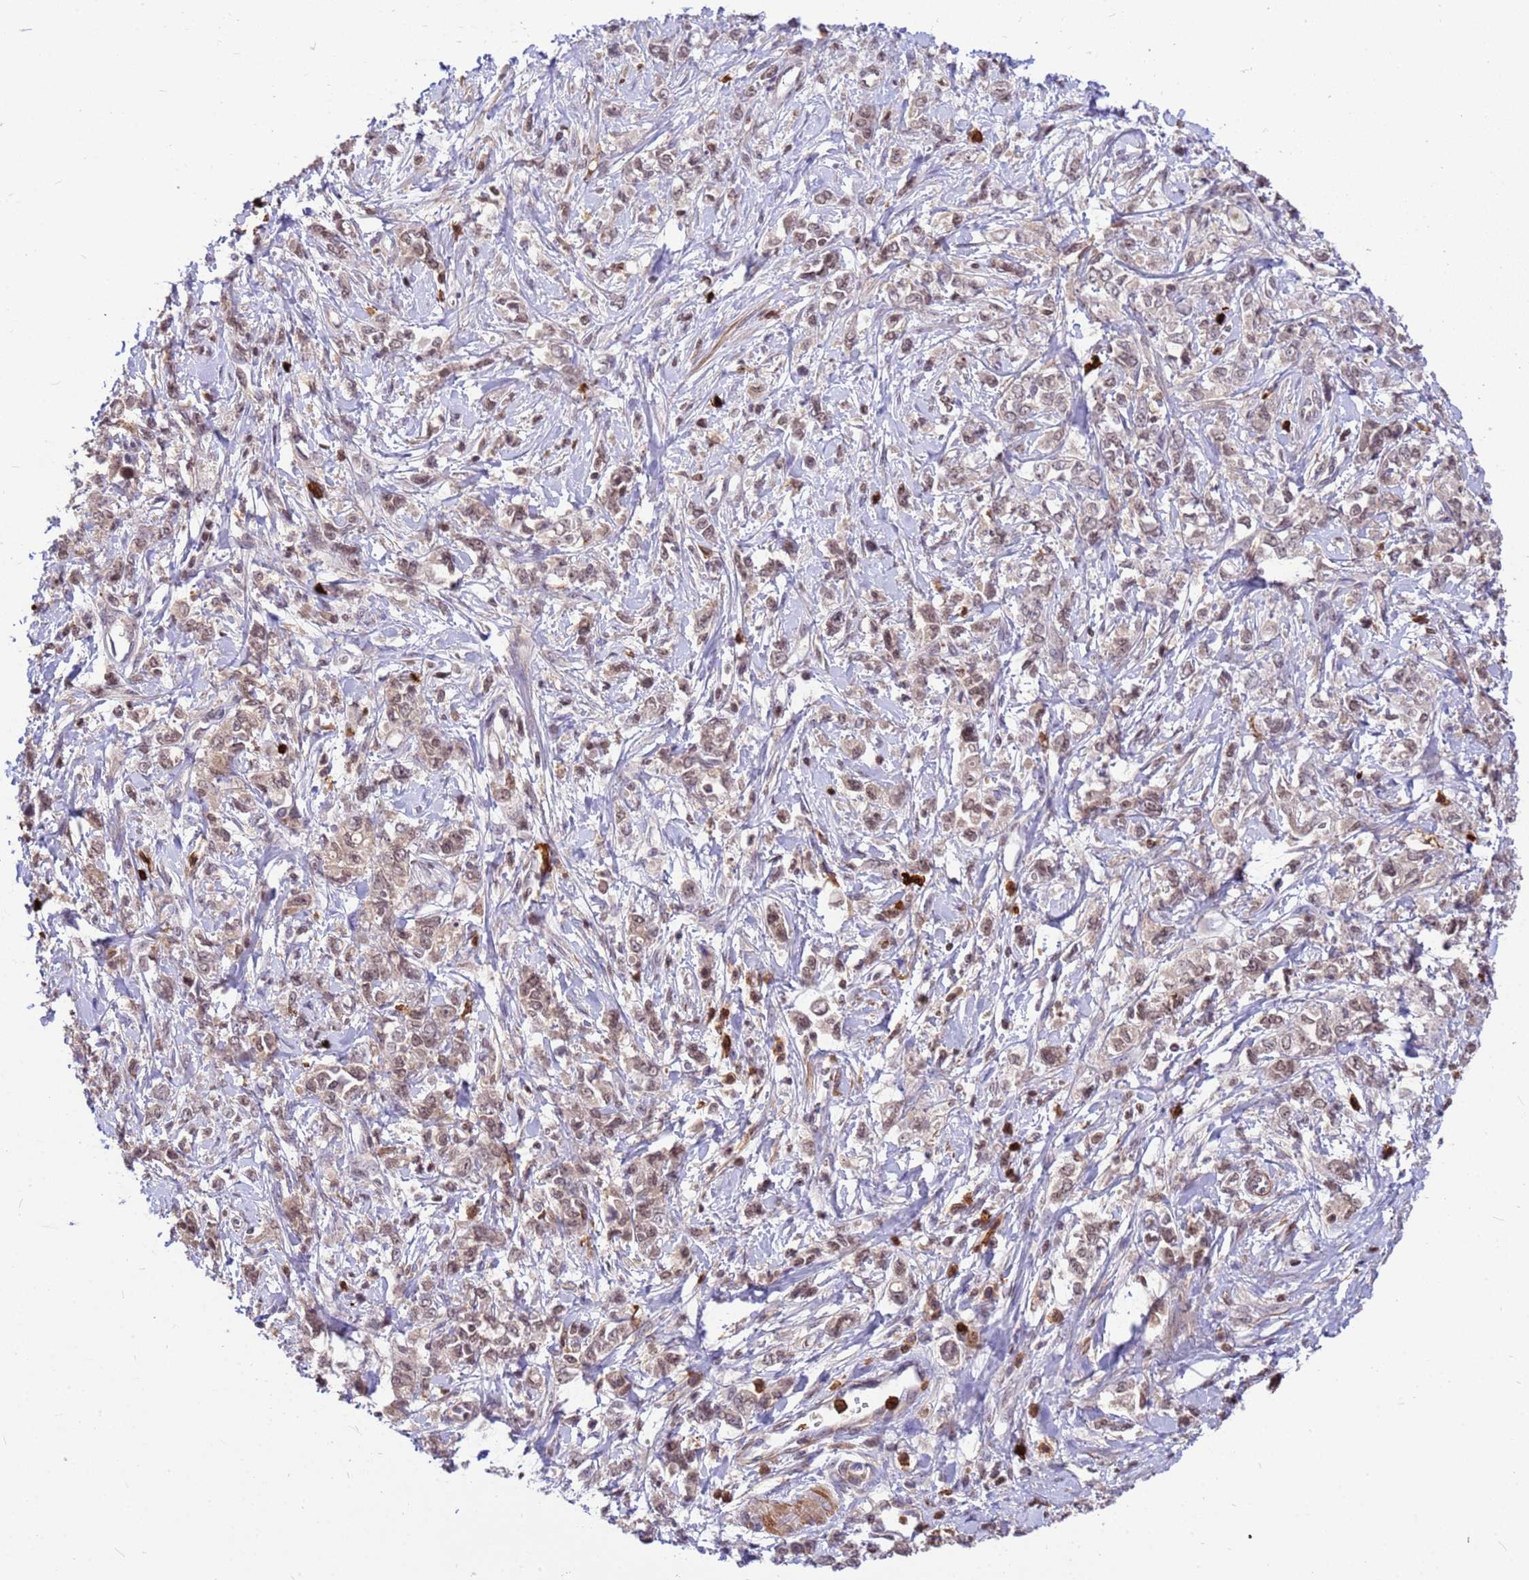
{"staining": {"intensity": "weak", "quantity": ">75%", "location": "nuclear"}, "tissue": "stomach cancer", "cell_type": "Tumor cells", "image_type": "cancer", "snomed": [{"axis": "morphology", "description": "Adenocarcinoma, NOS"}, {"axis": "topography", "description": "Stomach"}], "caption": "Immunohistochemical staining of stomach cancer (adenocarcinoma) displays low levels of weak nuclear positivity in about >75% of tumor cells. (DAB IHC with brightfield microscopy, high magnification).", "gene": "ORM1", "patient": {"sex": "female", "age": 76}}